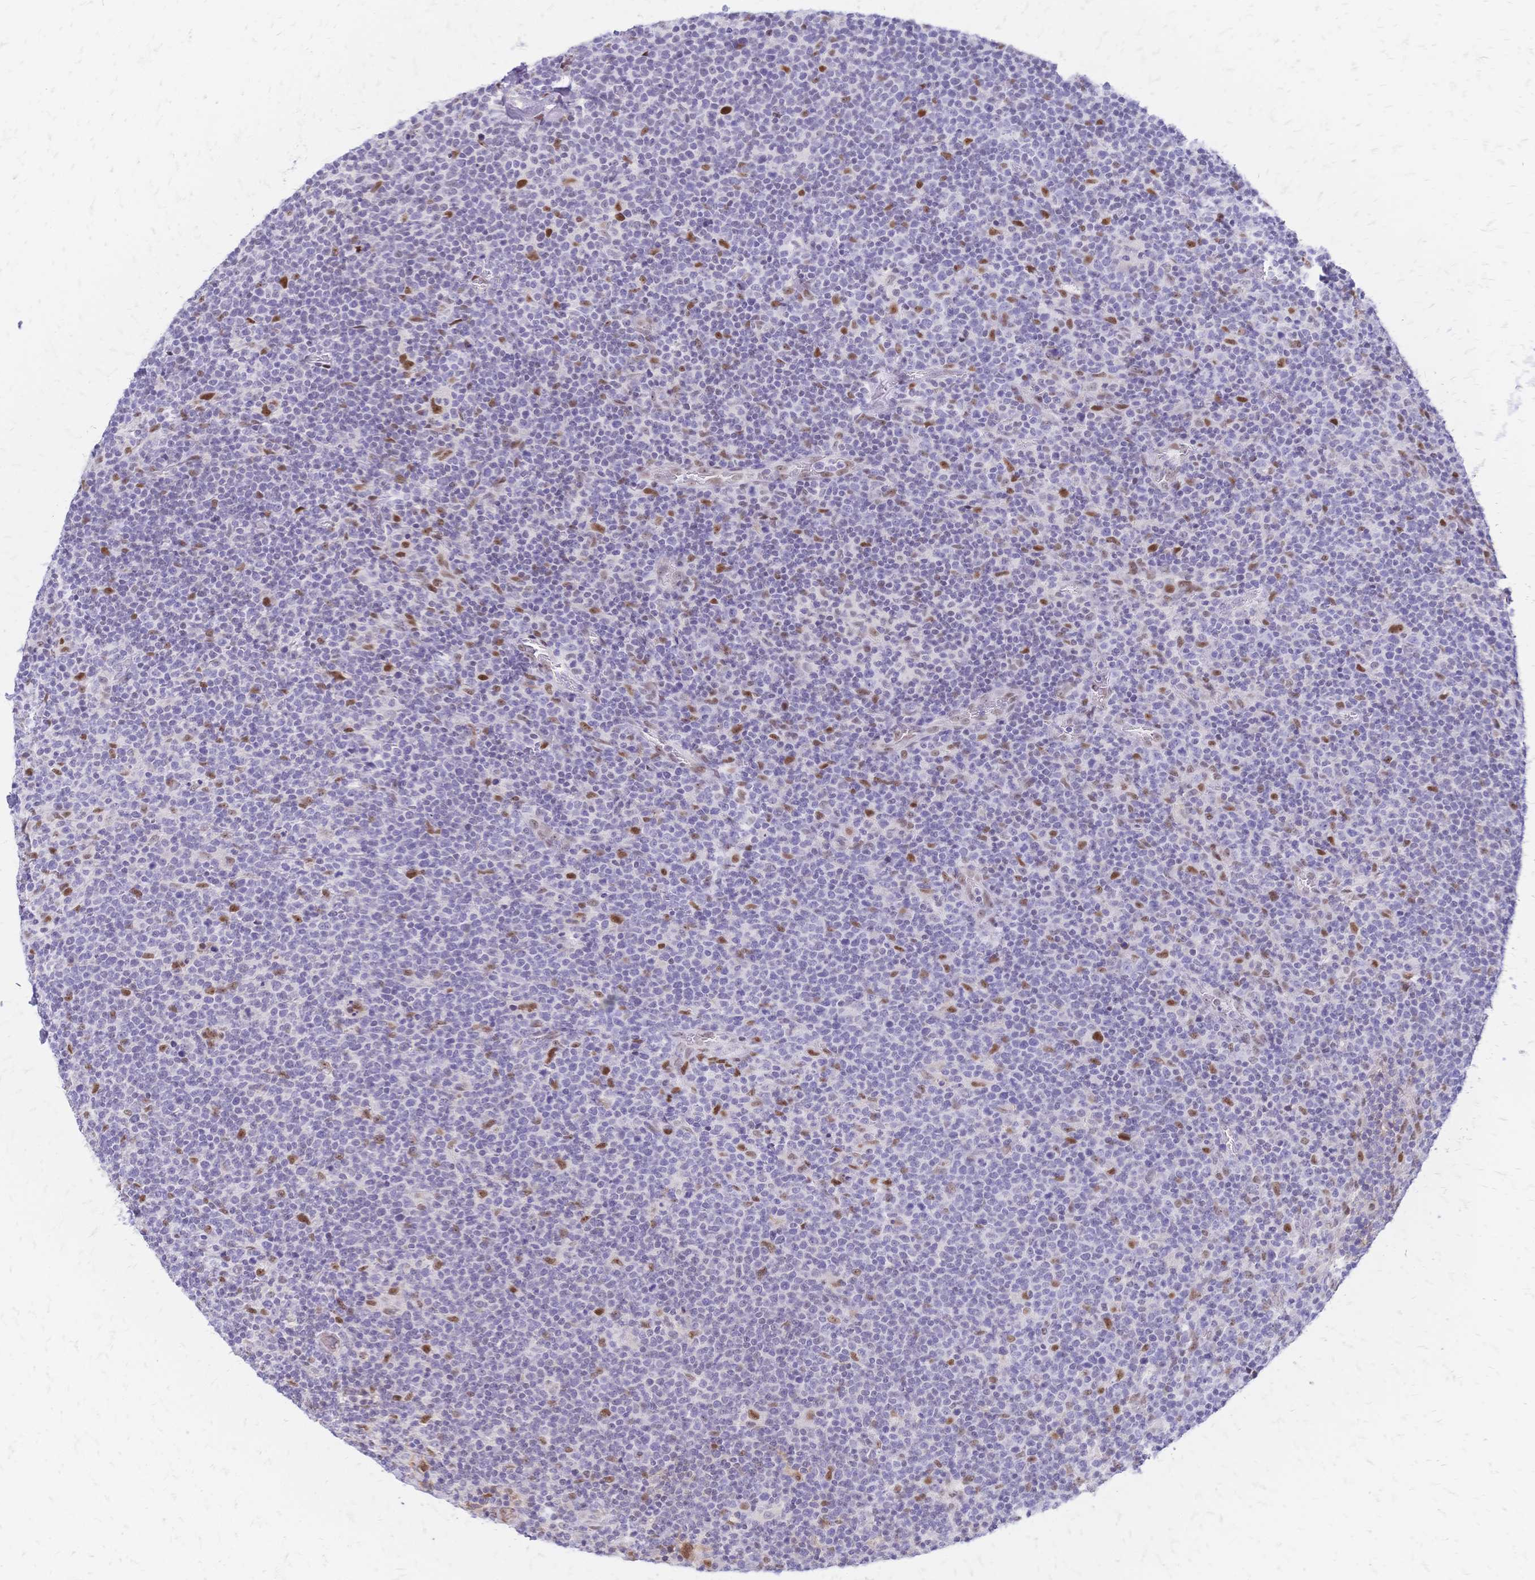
{"staining": {"intensity": "moderate", "quantity": "<25%", "location": "nuclear"}, "tissue": "lymphoma", "cell_type": "Tumor cells", "image_type": "cancer", "snomed": [{"axis": "morphology", "description": "Malignant lymphoma, non-Hodgkin's type, High grade"}, {"axis": "topography", "description": "Lymph node"}], "caption": "Immunohistochemical staining of lymphoma shows low levels of moderate nuclear protein expression in approximately <25% of tumor cells.", "gene": "NFIC", "patient": {"sex": "male", "age": 61}}